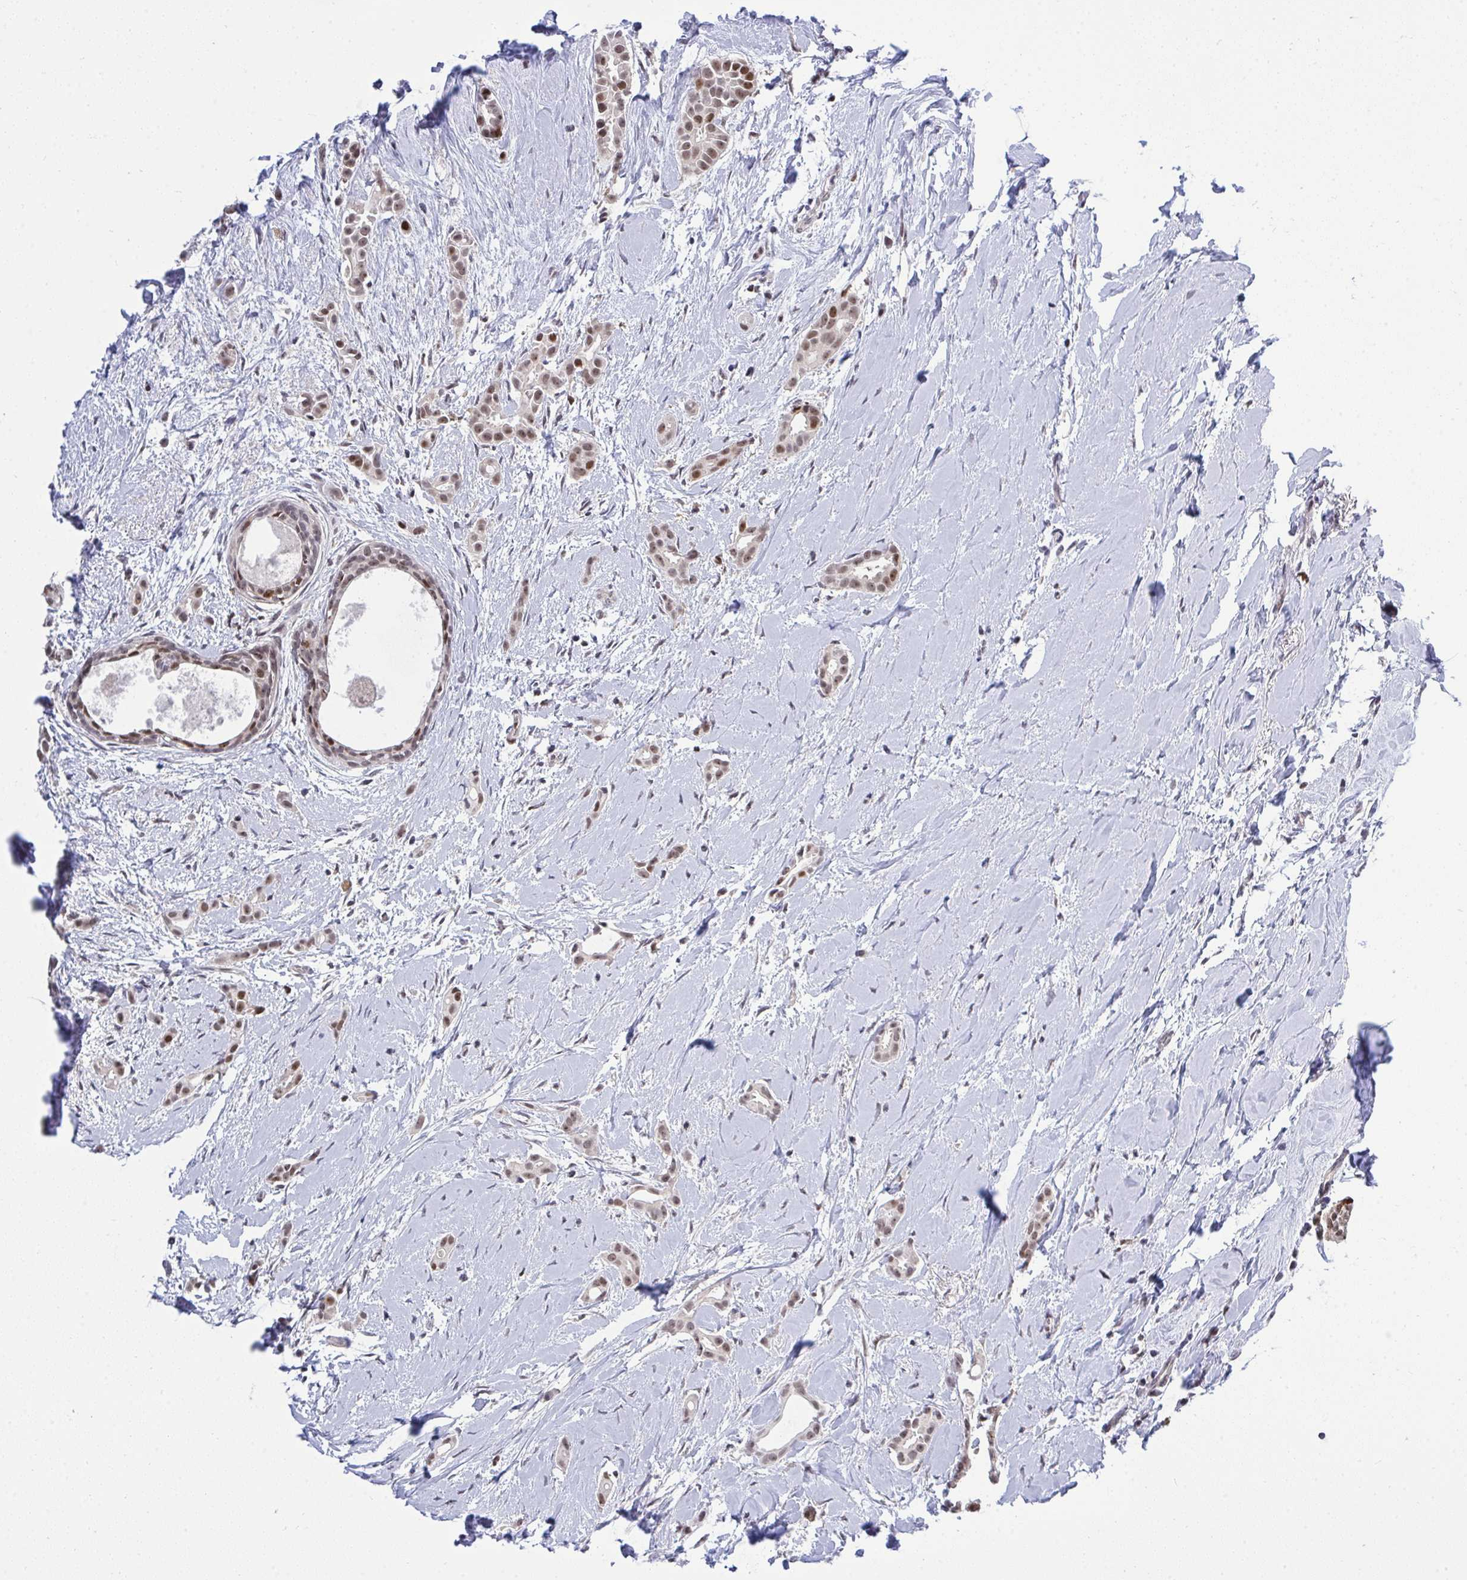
{"staining": {"intensity": "moderate", "quantity": ">75%", "location": "nuclear"}, "tissue": "breast cancer", "cell_type": "Tumor cells", "image_type": "cancer", "snomed": [{"axis": "morphology", "description": "Duct carcinoma"}, {"axis": "topography", "description": "Breast"}], "caption": "Brown immunohistochemical staining in human breast cancer exhibits moderate nuclear positivity in approximately >75% of tumor cells. (DAB IHC, brown staining for protein, blue staining for nuclei).", "gene": "RFC4", "patient": {"sex": "female", "age": 64}}